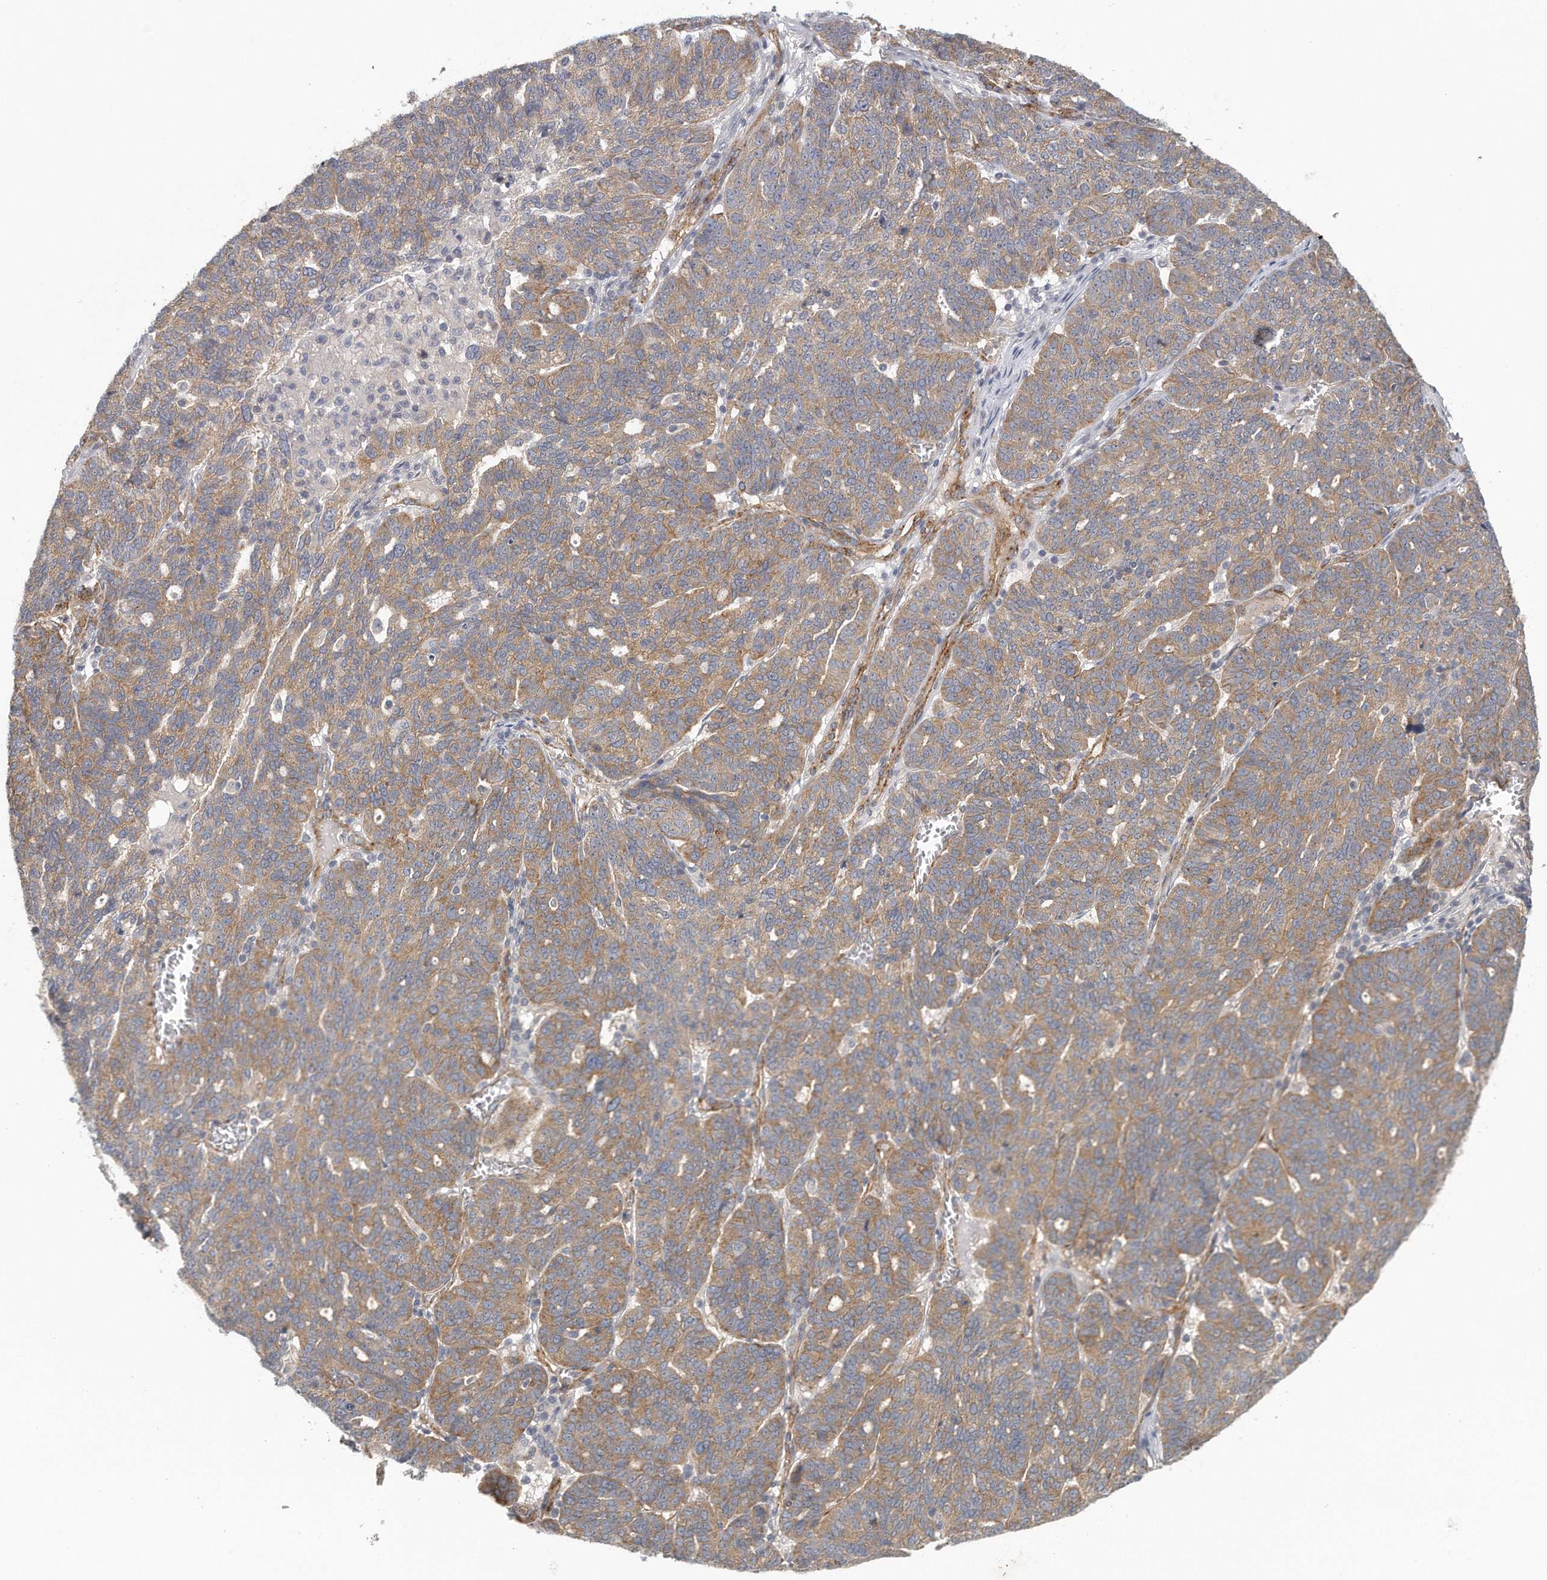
{"staining": {"intensity": "moderate", "quantity": ">75%", "location": "cytoplasmic/membranous"}, "tissue": "ovarian cancer", "cell_type": "Tumor cells", "image_type": "cancer", "snomed": [{"axis": "morphology", "description": "Cystadenocarcinoma, serous, NOS"}, {"axis": "topography", "description": "Ovary"}], "caption": "IHC histopathology image of human ovarian serous cystadenocarcinoma stained for a protein (brown), which demonstrates medium levels of moderate cytoplasmic/membranous expression in approximately >75% of tumor cells.", "gene": "MTERF4", "patient": {"sex": "female", "age": 59}}